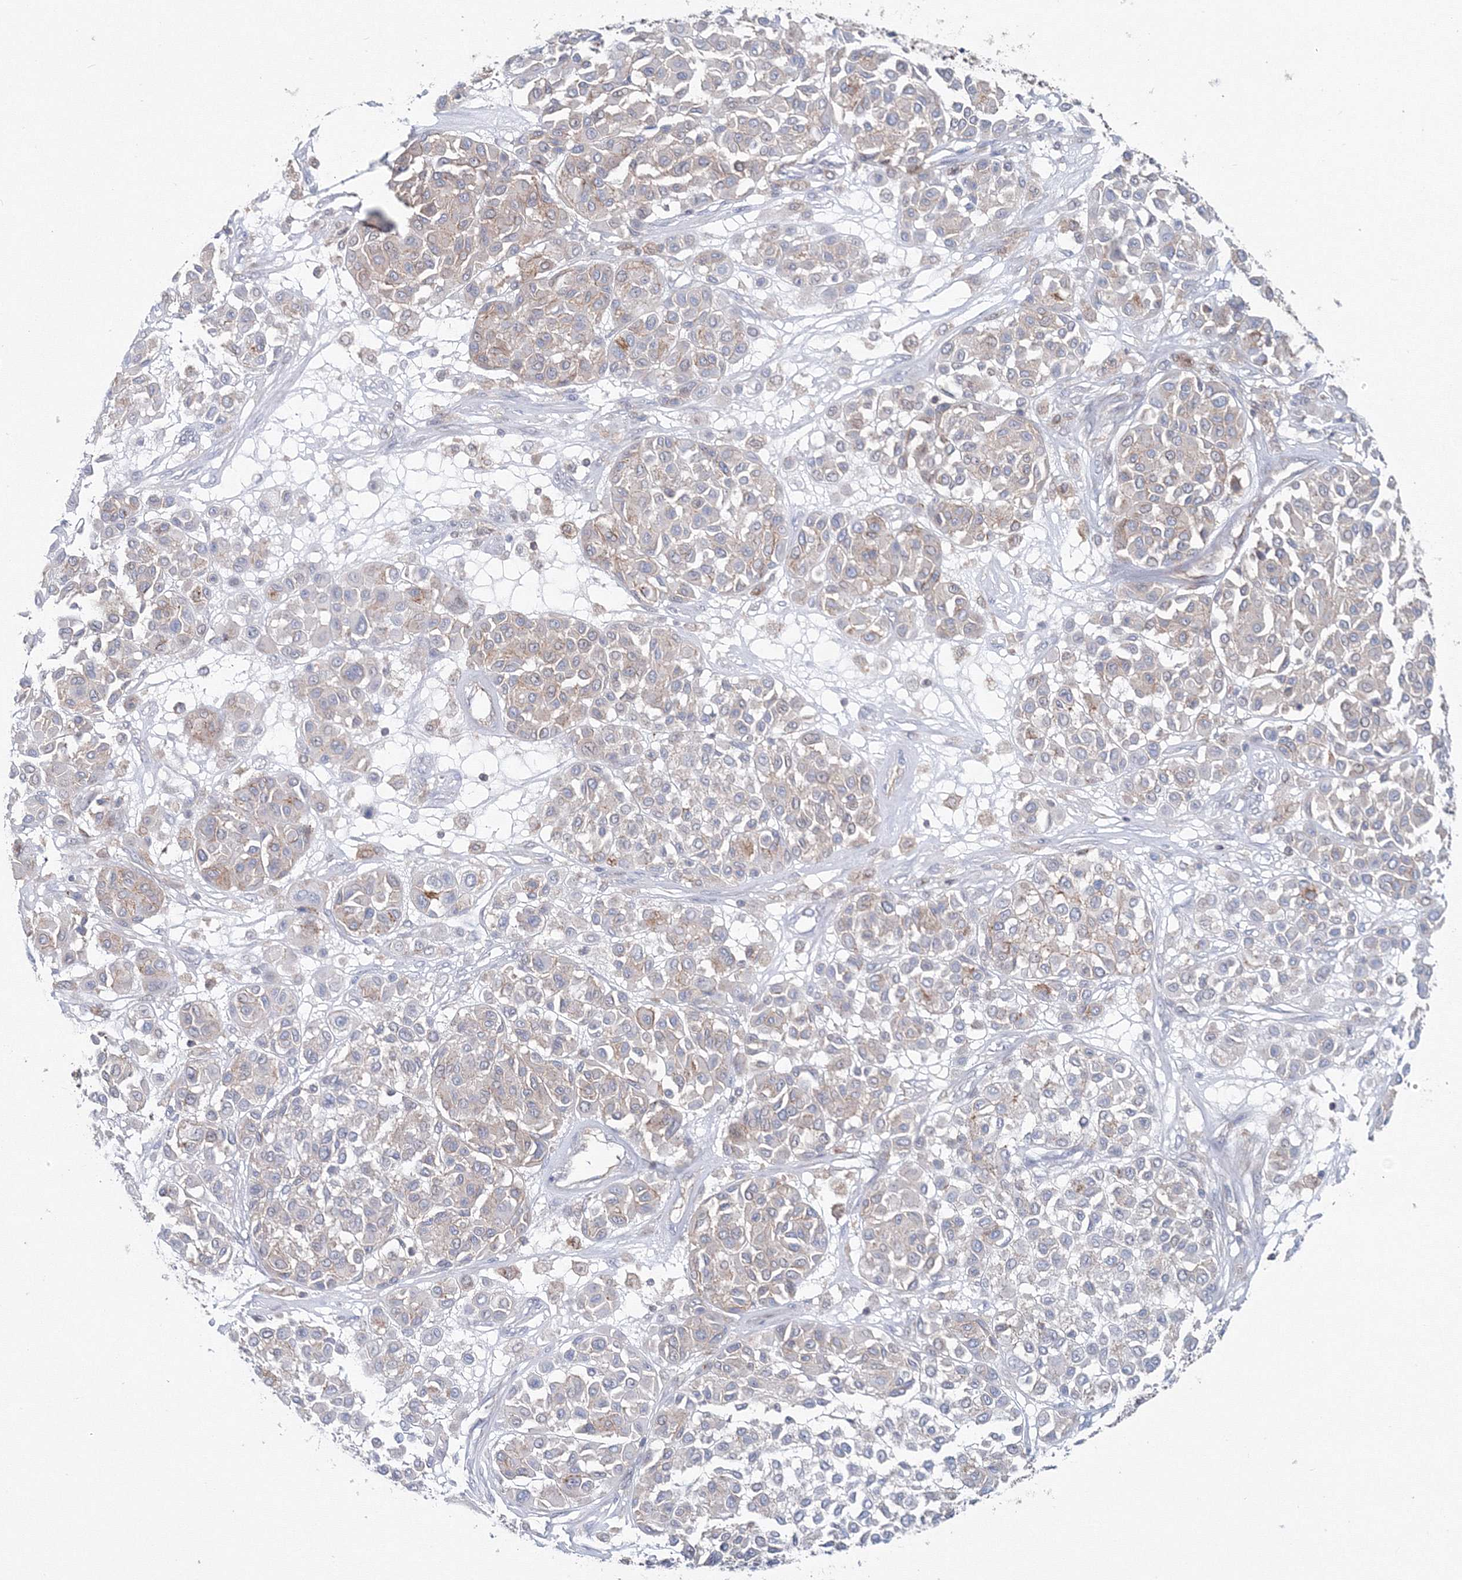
{"staining": {"intensity": "negative", "quantity": "none", "location": "none"}, "tissue": "melanoma", "cell_type": "Tumor cells", "image_type": "cancer", "snomed": [{"axis": "morphology", "description": "Malignant melanoma, Metastatic site"}, {"axis": "topography", "description": "Soft tissue"}], "caption": "Immunohistochemistry micrograph of neoplastic tissue: human melanoma stained with DAB (3,3'-diaminobenzidine) displays no significant protein expression in tumor cells.", "gene": "GGA2", "patient": {"sex": "male", "age": 41}}